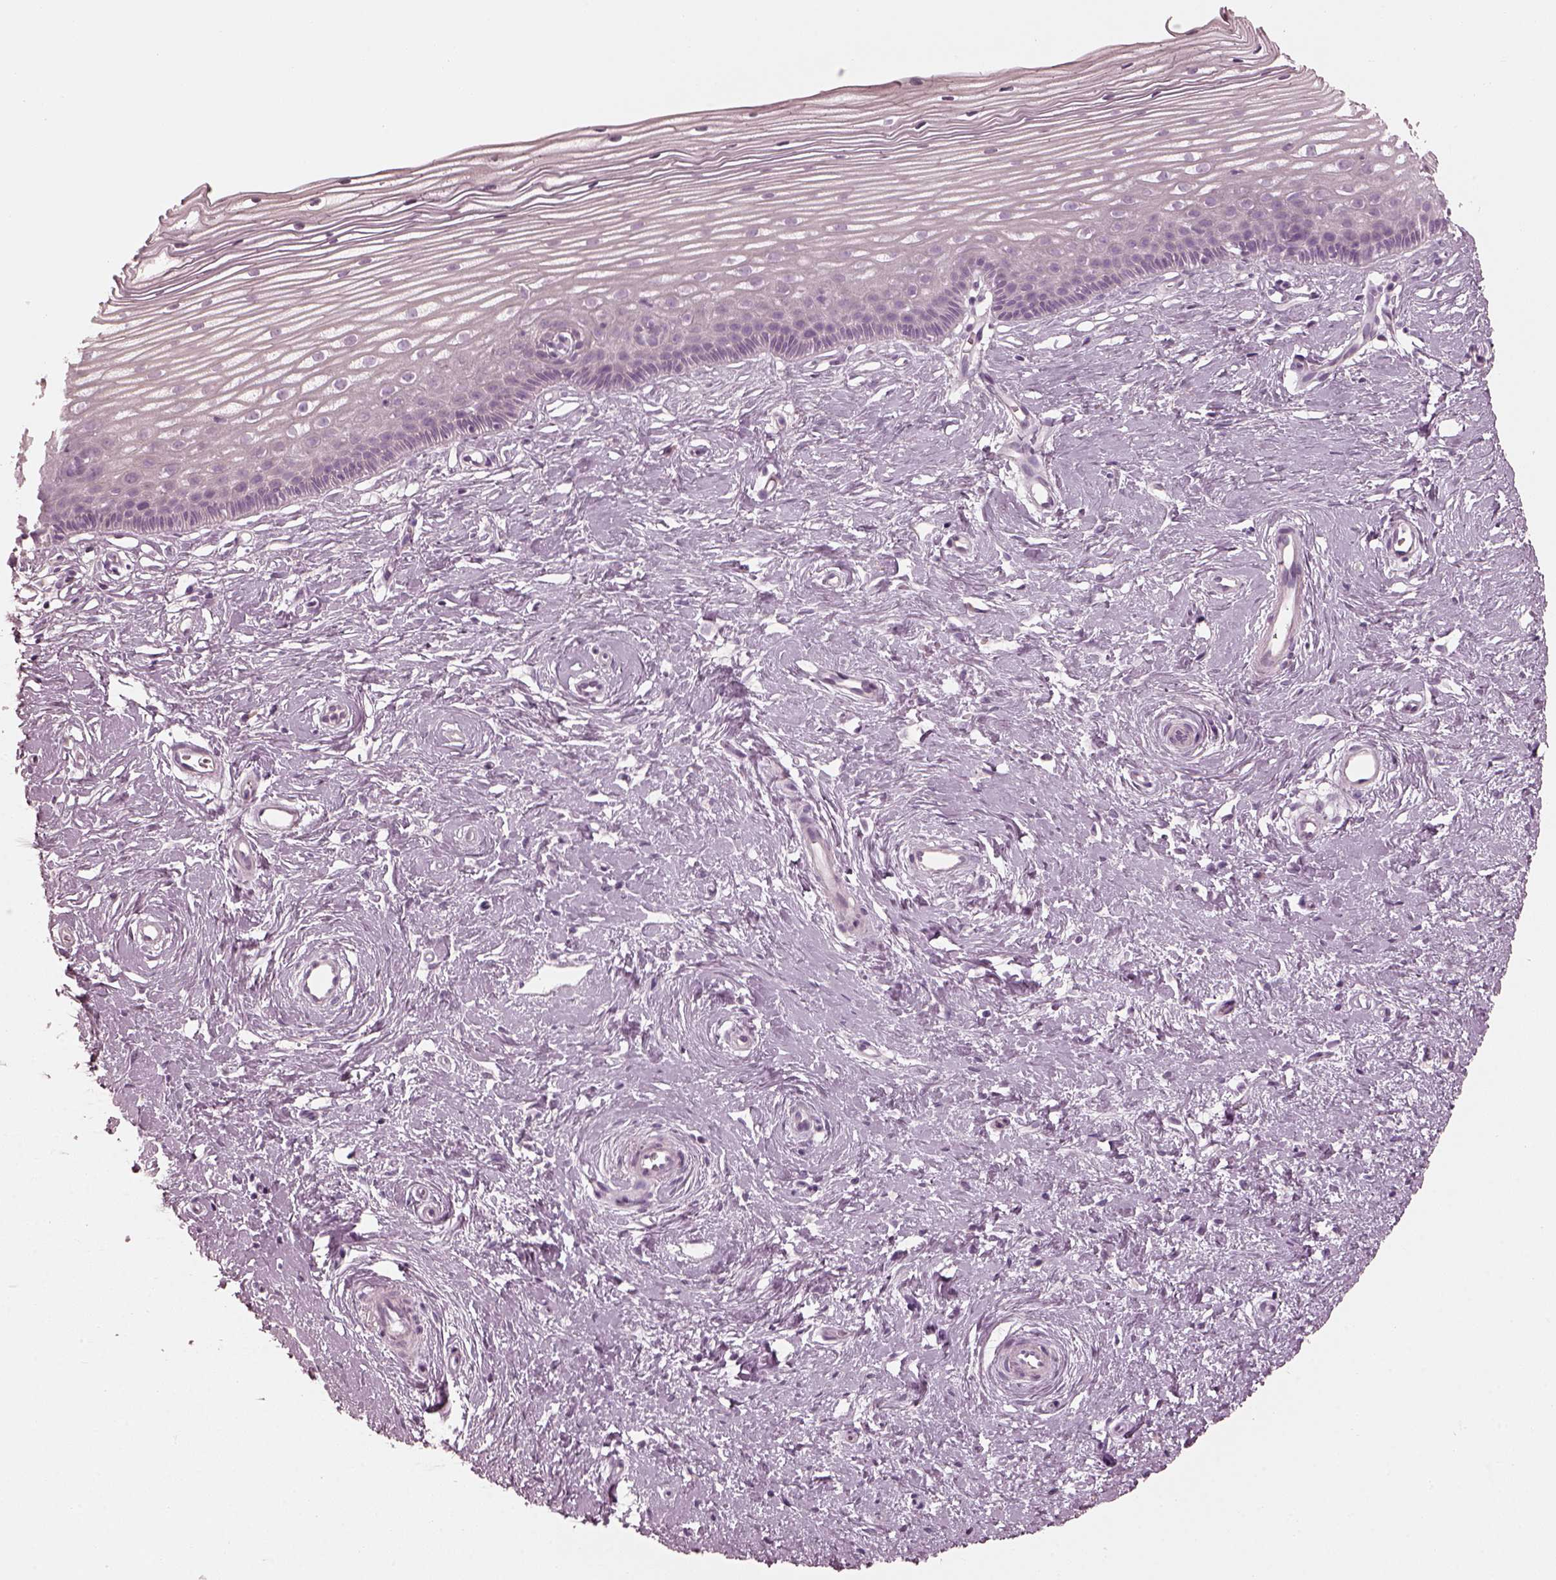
{"staining": {"intensity": "negative", "quantity": "none", "location": "none"}, "tissue": "cervix", "cell_type": "Glandular cells", "image_type": "normal", "snomed": [{"axis": "morphology", "description": "Normal tissue, NOS"}, {"axis": "topography", "description": "Cervix"}], "caption": "Image shows no significant protein staining in glandular cells of benign cervix. Nuclei are stained in blue.", "gene": "SAXO2", "patient": {"sex": "female", "age": 40}}